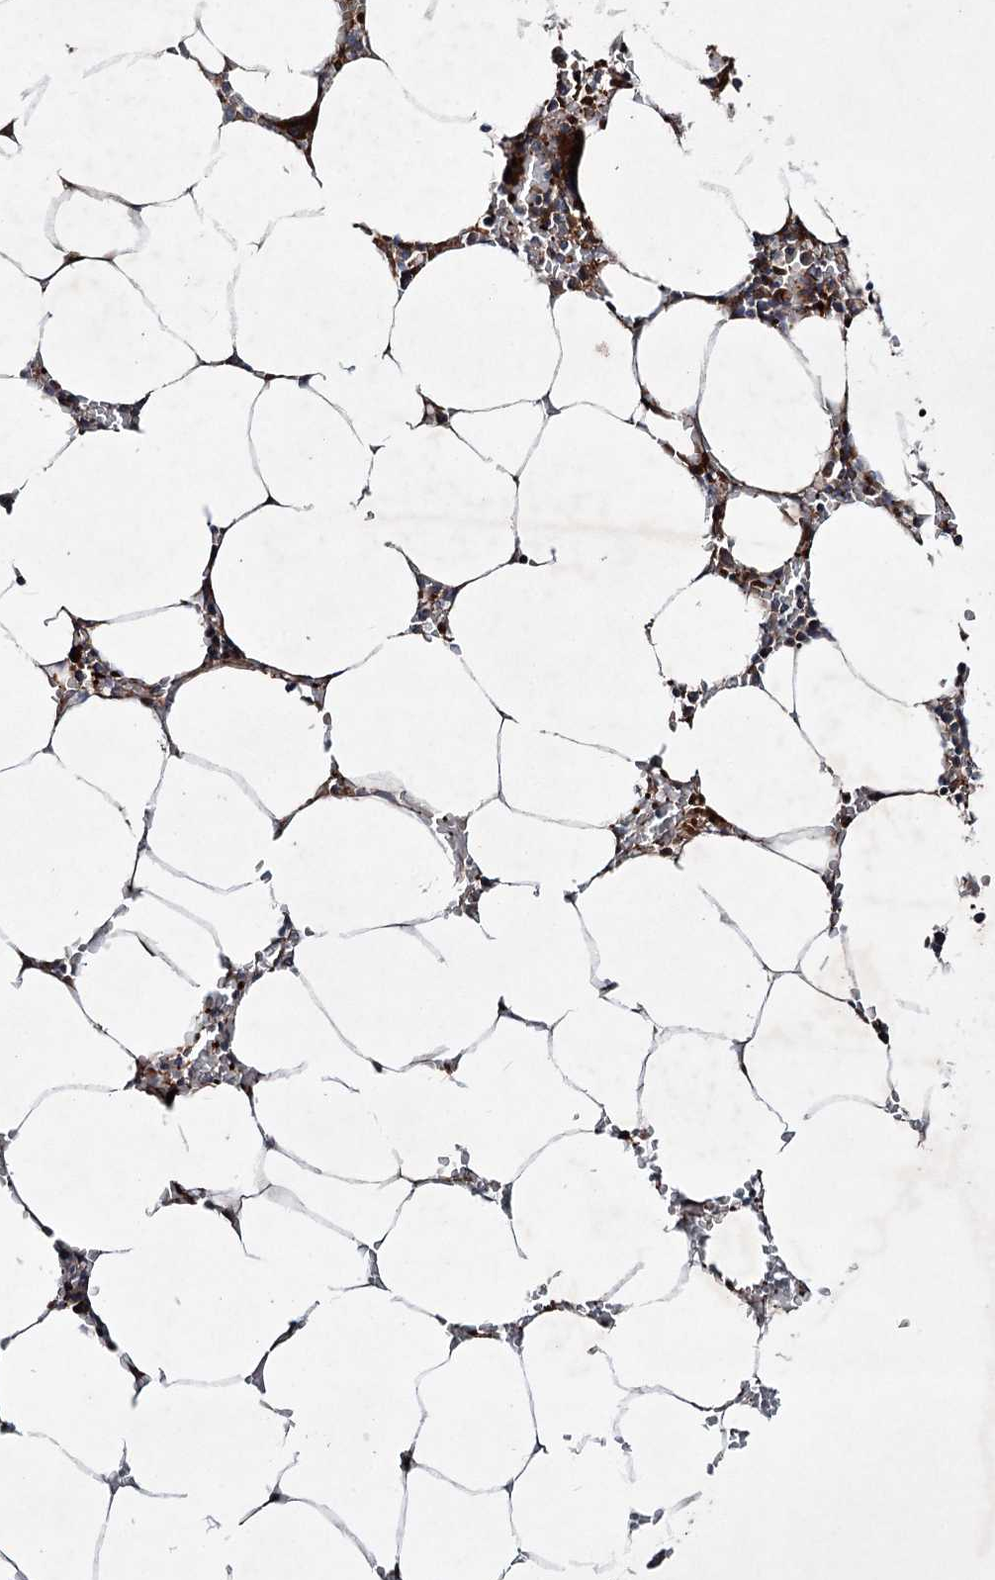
{"staining": {"intensity": "strong", "quantity": "25%-75%", "location": "cytoplasmic/membranous"}, "tissue": "bone marrow", "cell_type": "Hematopoietic cells", "image_type": "normal", "snomed": [{"axis": "morphology", "description": "Normal tissue, NOS"}, {"axis": "topography", "description": "Bone marrow"}], "caption": "Immunohistochemistry (DAB (3,3'-diaminobenzidine)) staining of unremarkable bone marrow exhibits strong cytoplasmic/membranous protein staining in about 25%-75% of hematopoietic cells.", "gene": "SERINC5", "patient": {"sex": "male", "age": 70}}